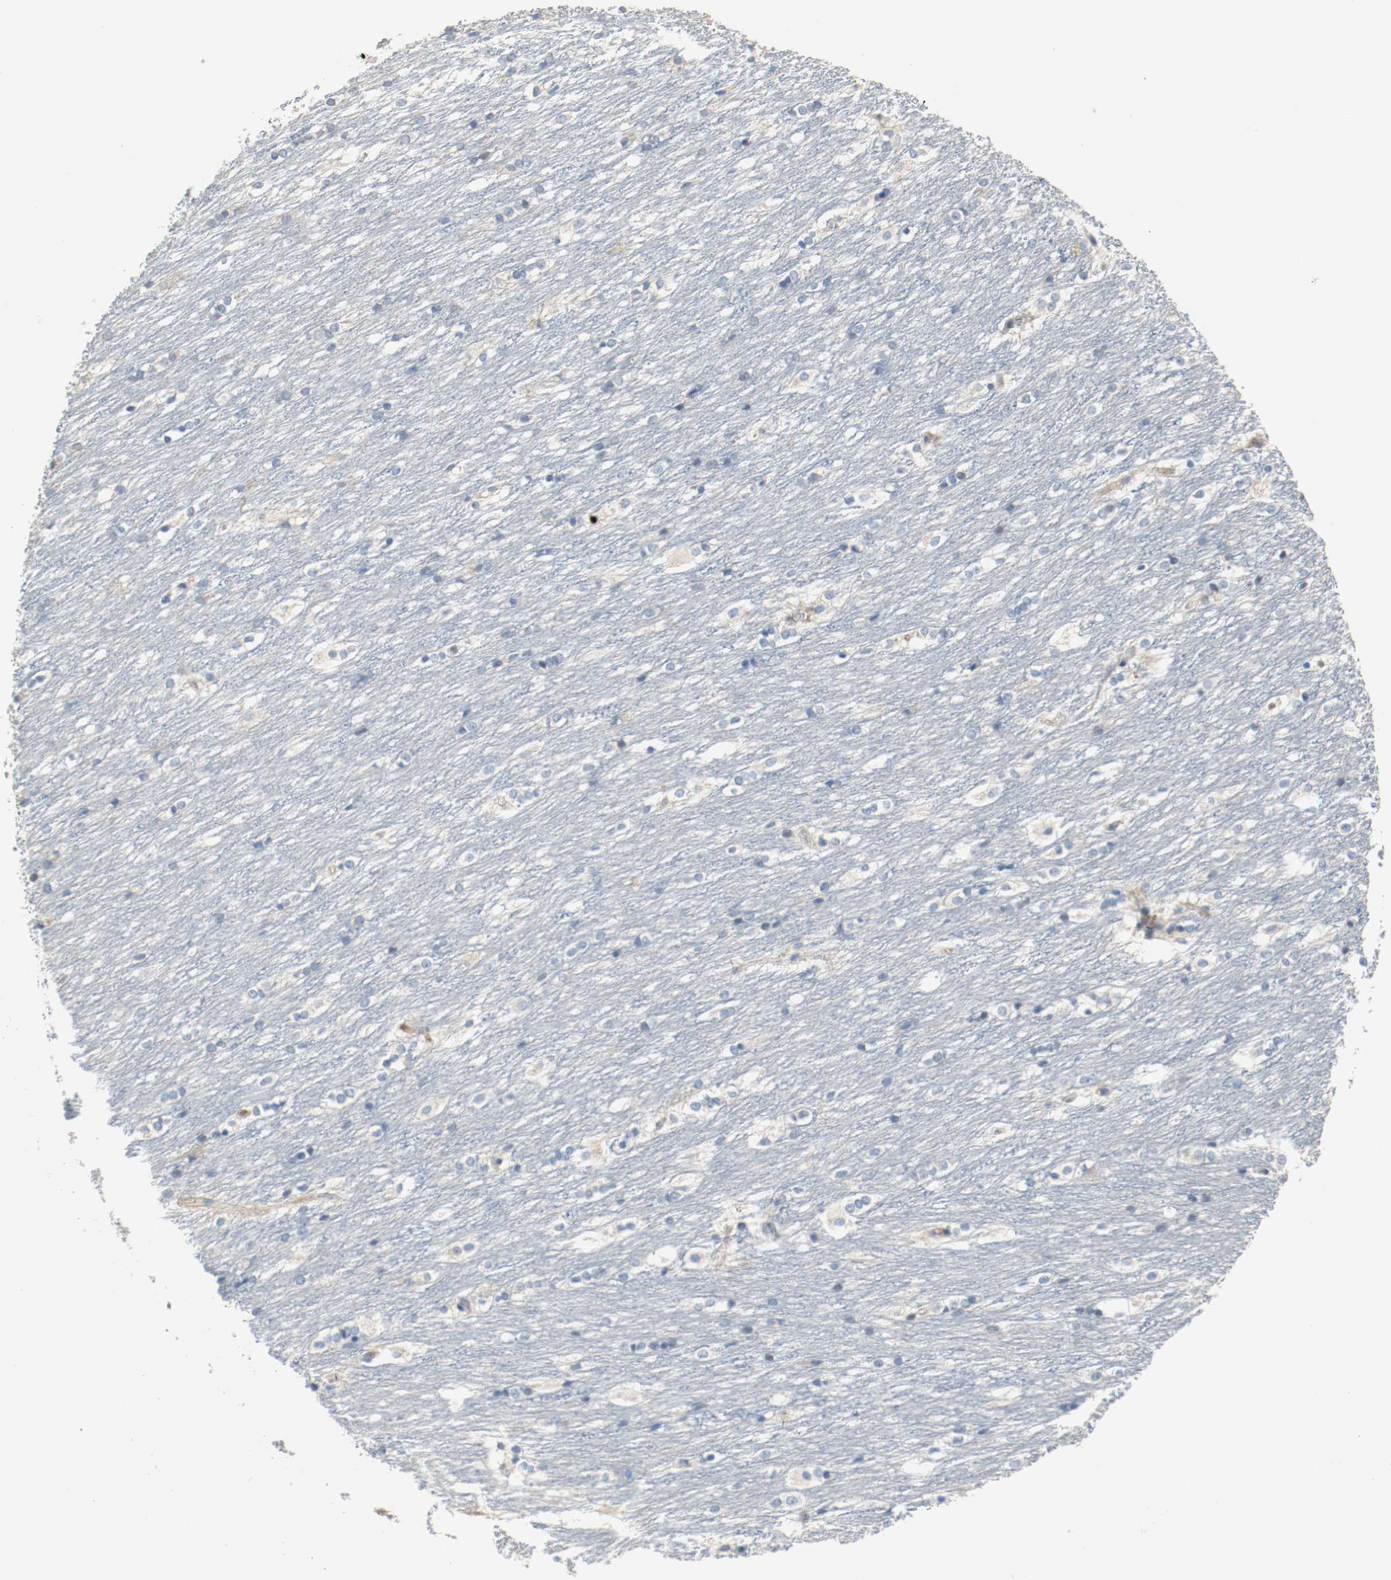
{"staining": {"intensity": "negative", "quantity": "none", "location": "none"}, "tissue": "caudate", "cell_type": "Glial cells", "image_type": "normal", "snomed": [{"axis": "morphology", "description": "Normal tissue, NOS"}, {"axis": "topography", "description": "Lateral ventricle wall"}], "caption": "Histopathology image shows no significant protein positivity in glial cells of normal caudate. (DAB (3,3'-diaminobenzidine) immunohistochemistry (IHC) with hematoxylin counter stain).", "gene": "BLK", "patient": {"sex": "female", "age": 19}}